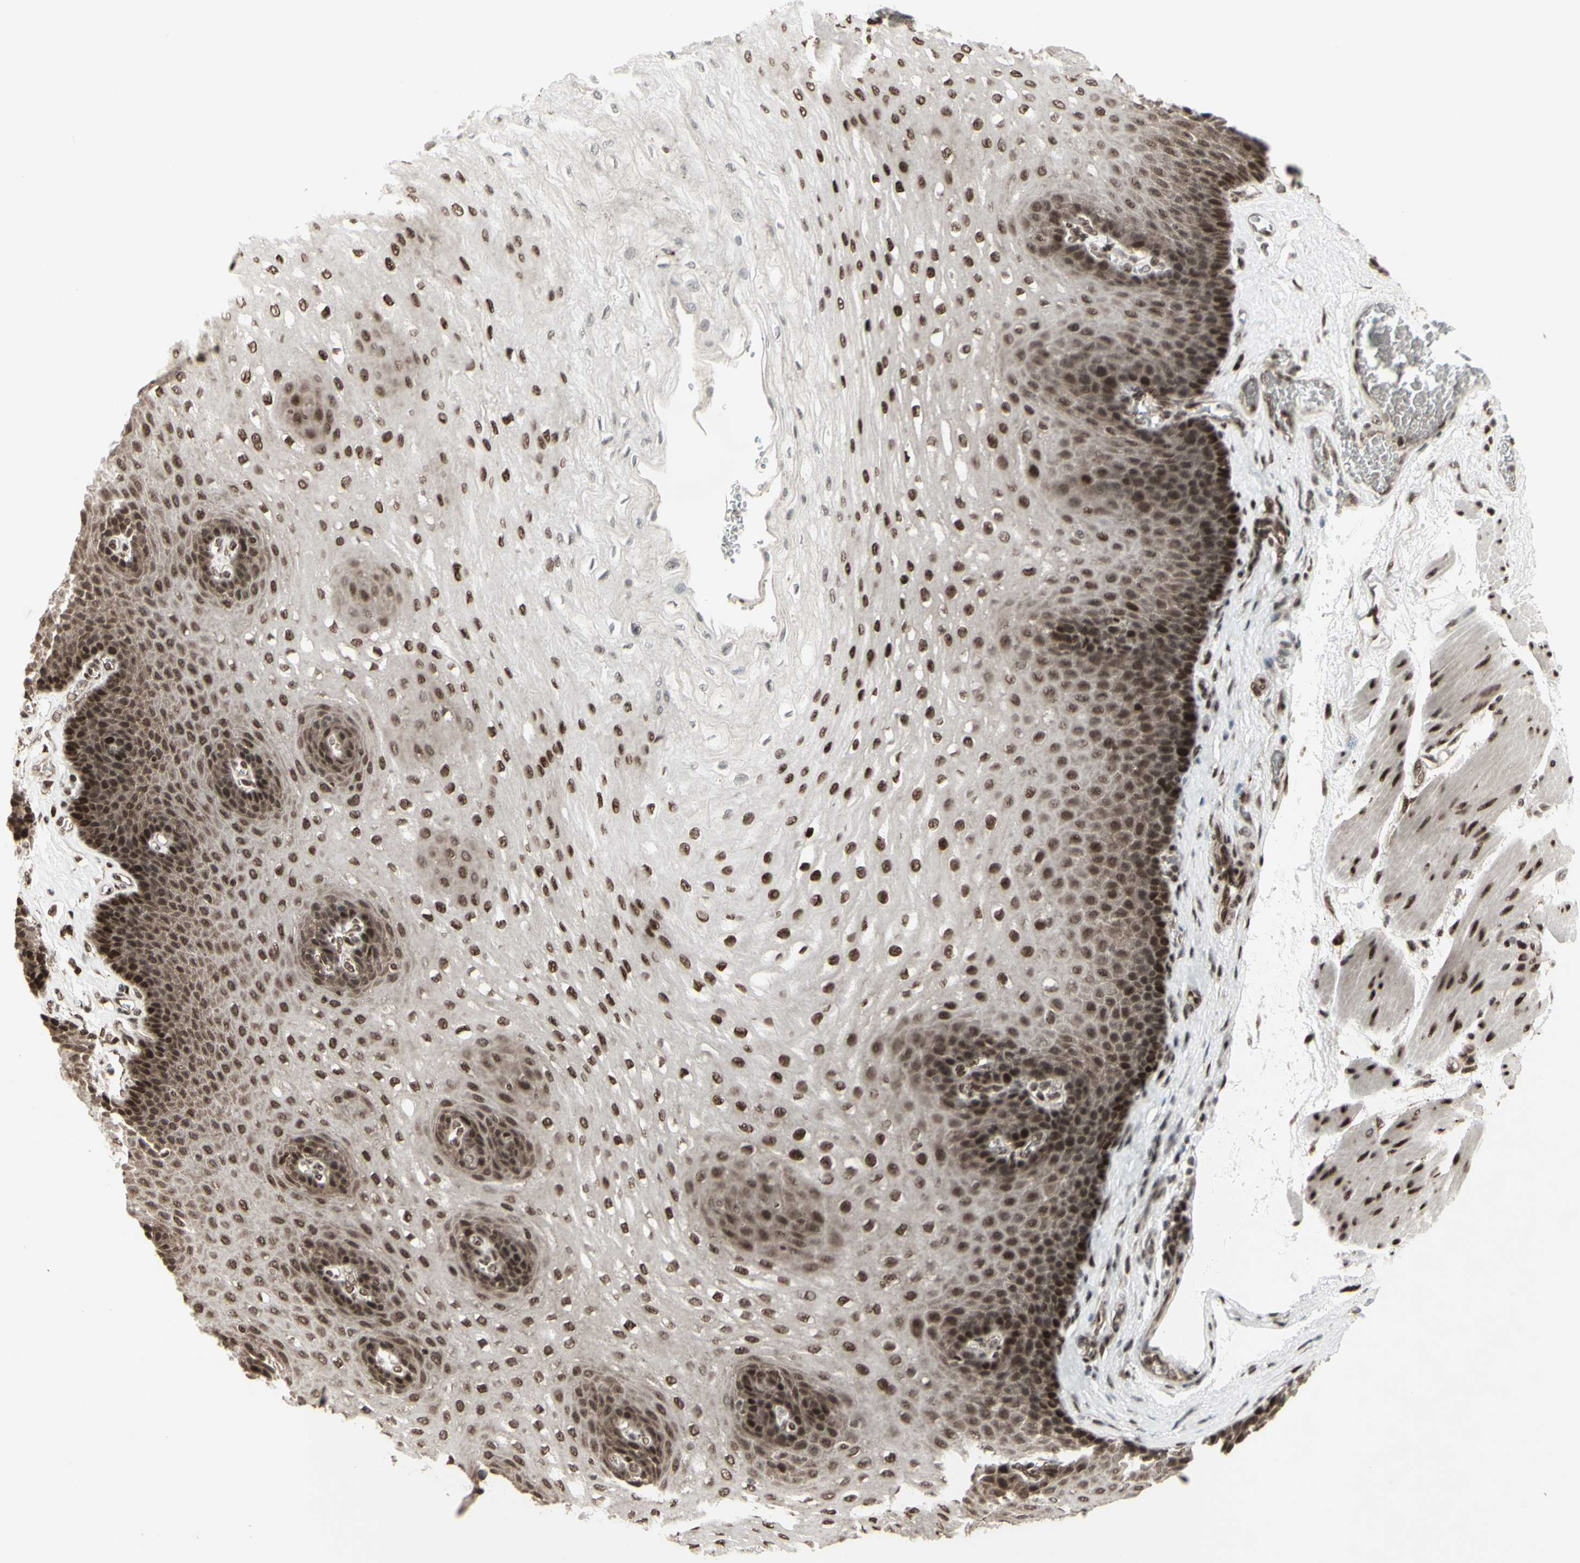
{"staining": {"intensity": "moderate", "quantity": ">75%", "location": "cytoplasmic/membranous"}, "tissue": "esophagus", "cell_type": "Squamous epithelial cells", "image_type": "normal", "snomed": [{"axis": "morphology", "description": "Normal tissue, NOS"}, {"axis": "topography", "description": "Esophagus"}], "caption": "Immunohistochemical staining of normal esophagus demonstrates >75% levels of moderate cytoplasmic/membranous protein expression in about >75% of squamous epithelial cells.", "gene": "CBX1", "patient": {"sex": "female", "age": 72}}